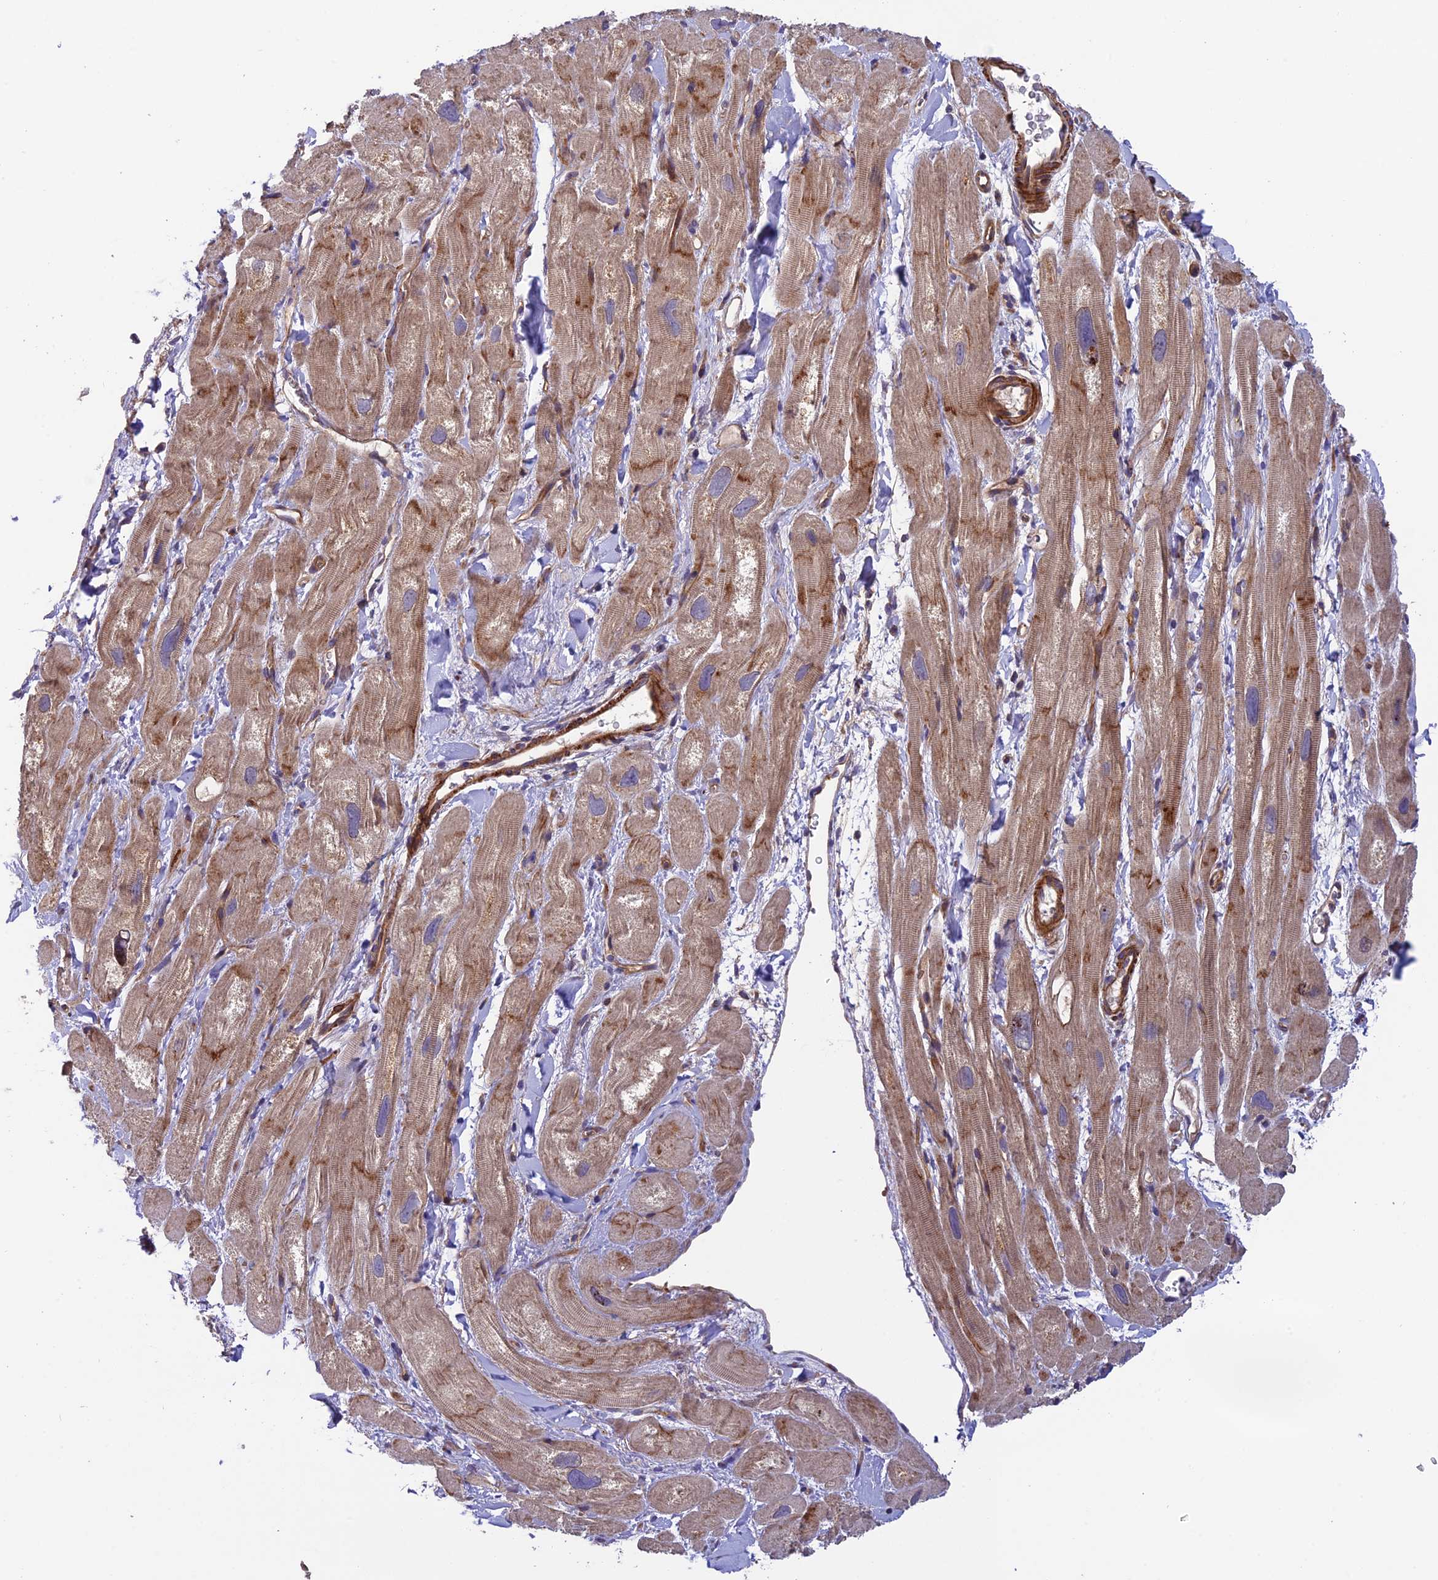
{"staining": {"intensity": "moderate", "quantity": "25%-75%", "location": "cytoplasmic/membranous"}, "tissue": "heart muscle", "cell_type": "Cardiomyocytes", "image_type": "normal", "snomed": [{"axis": "morphology", "description": "Normal tissue, NOS"}, {"axis": "topography", "description": "Heart"}], "caption": "An immunohistochemistry (IHC) image of normal tissue is shown. Protein staining in brown labels moderate cytoplasmic/membranous positivity in heart muscle within cardiomyocytes. (Stains: DAB (3,3'-diaminobenzidine) in brown, nuclei in blue, Microscopy: brightfield microscopy at high magnification).", "gene": "ADAMTS15", "patient": {"sex": "male", "age": 49}}